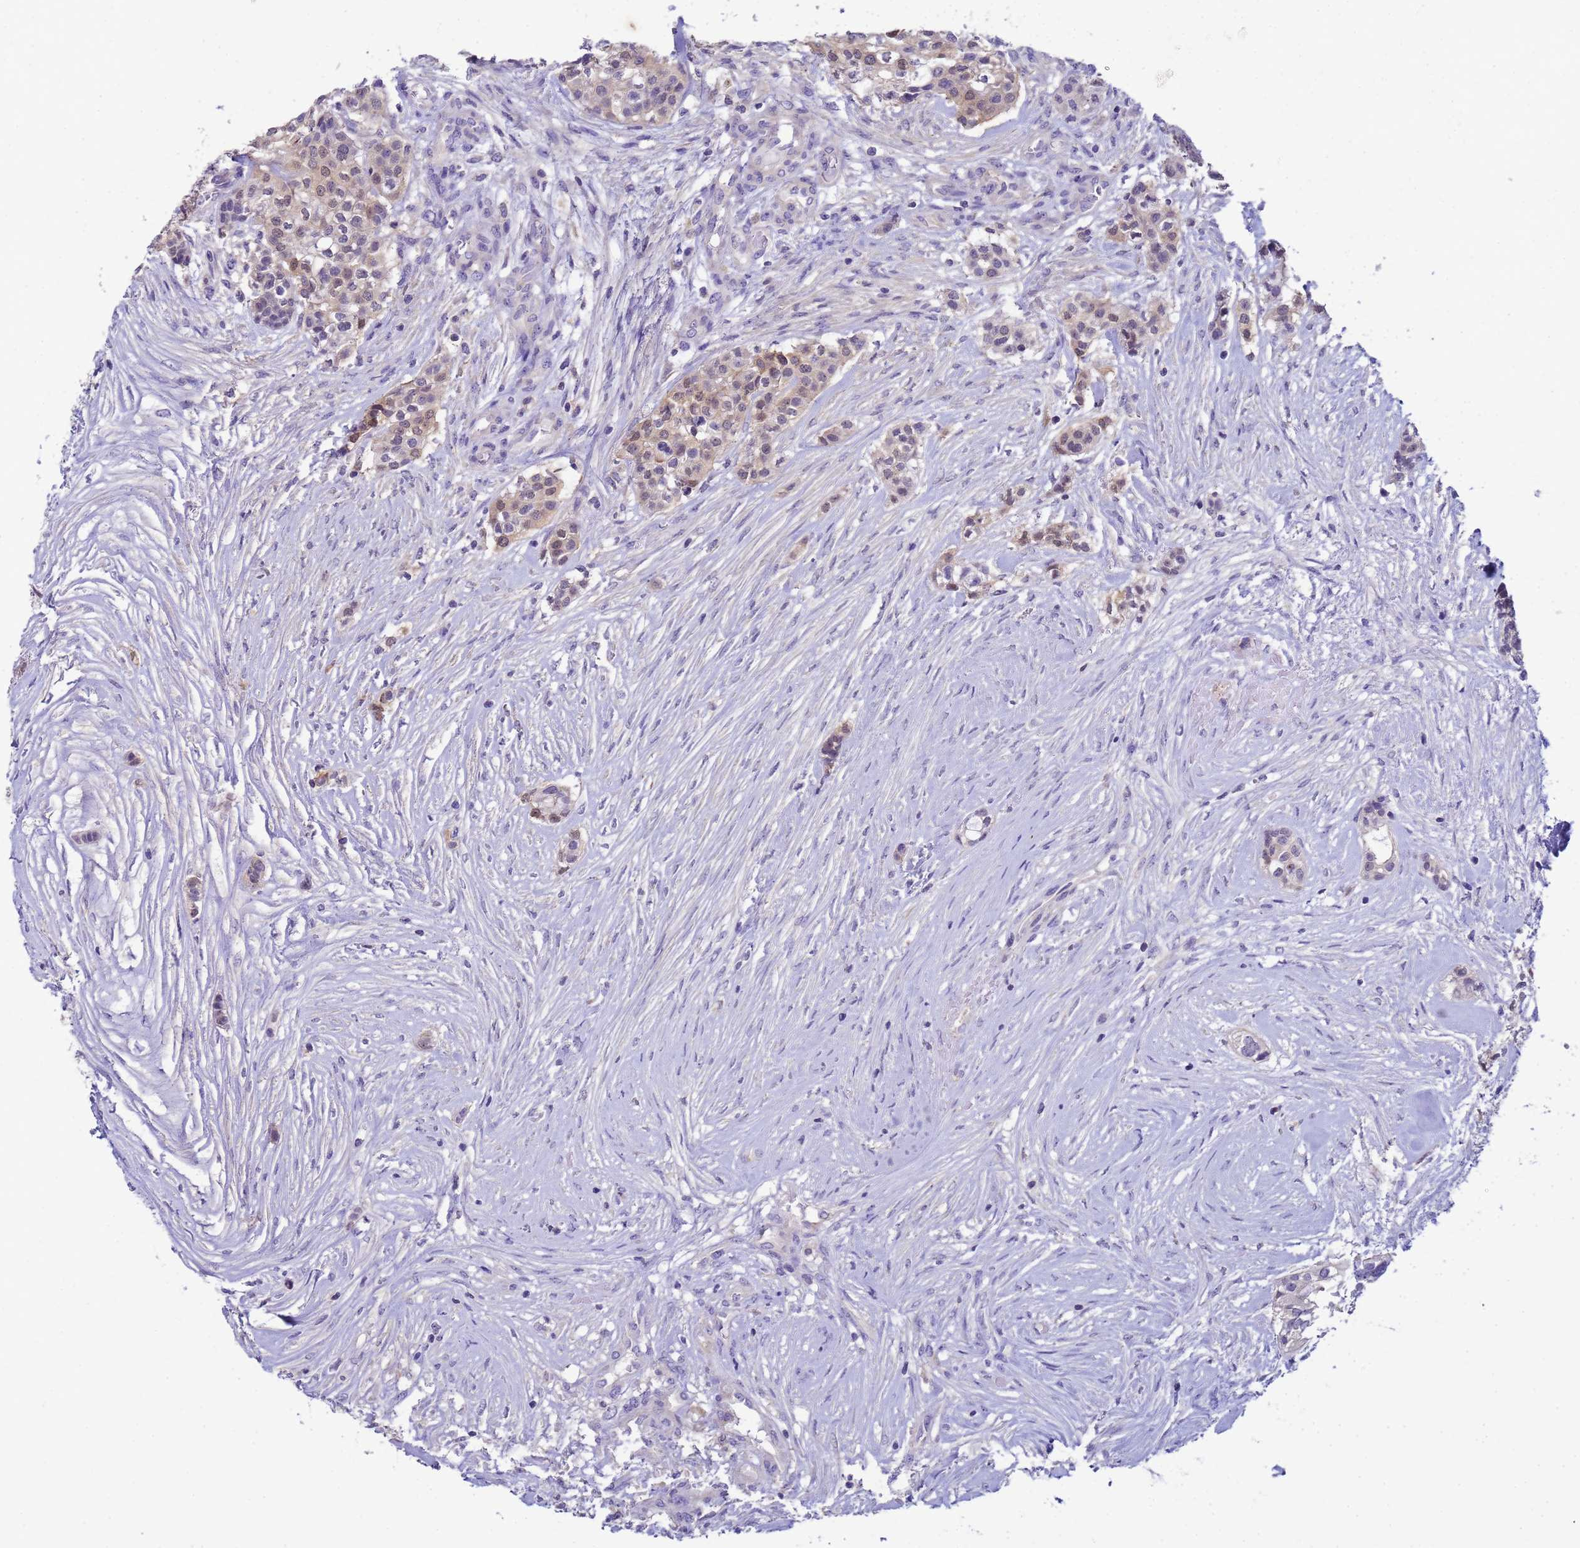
{"staining": {"intensity": "weak", "quantity": "<25%", "location": "nuclear"}, "tissue": "head and neck cancer", "cell_type": "Tumor cells", "image_type": "cancer", "snomed": [{"axis": "morphology", "description": "Adenocarcinoma, NOS"}, {"axis": "topography", "description": "Head-Neck"}], "caption": "A photomicrograph of human head and neck adenocarcinoma is negative for staining in tumor cells. (DAB (3,3'-diaminobenzidine) immunohistochemistry (IHC) visualized using brightfield microscopy, high magnification).", "gene": "KLHL13", "patient": {"sex": "male", "age": 81}}